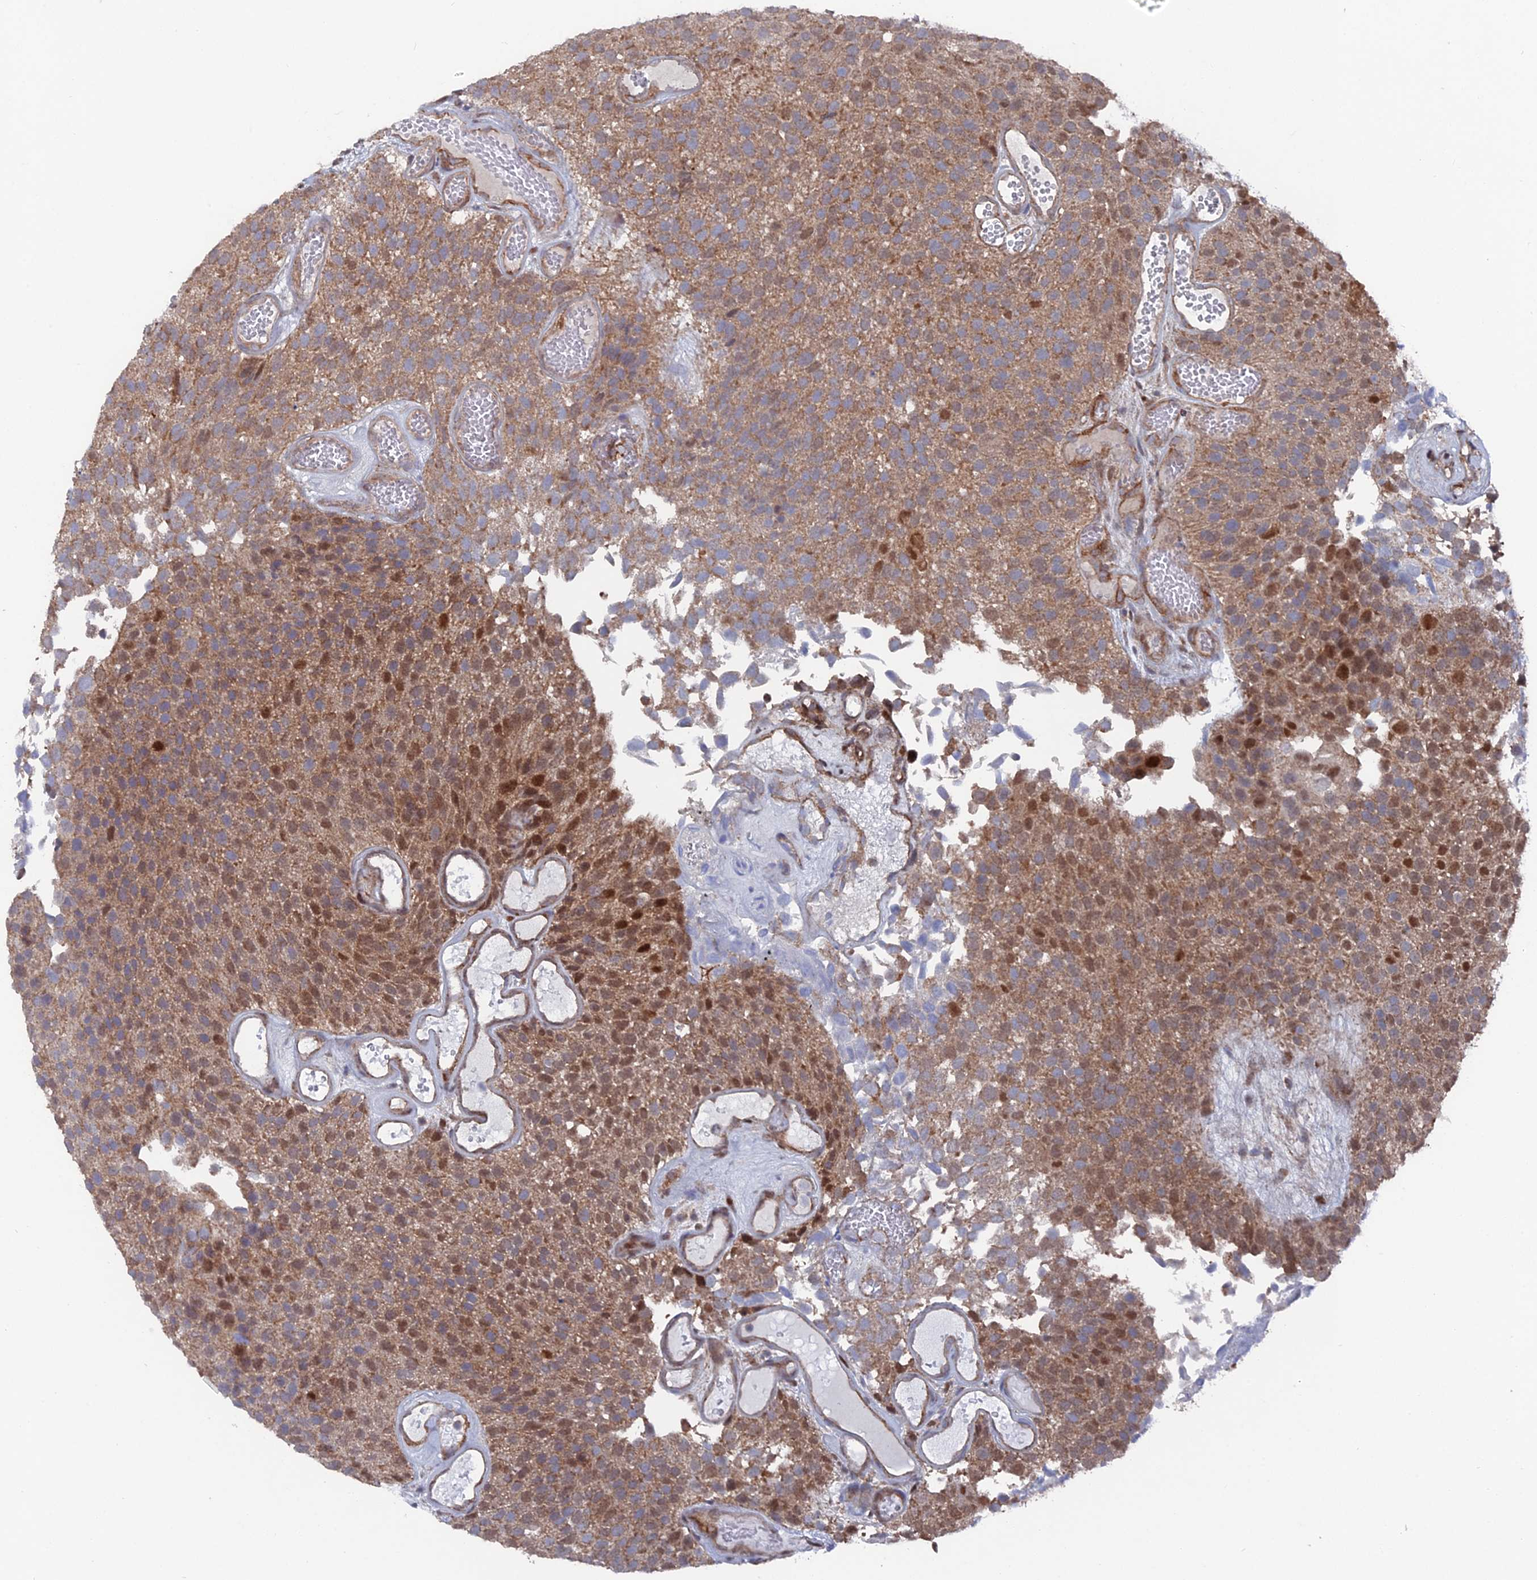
{"staining": {"intensity": "moderate", "quantity": ">75%", "location": "cytoplasmic/membranous,nuclear"}, "tissue": "urothelial cancer", "cell_type": "Tumor cells", "image_type": "cancer", "snomed": [{"axis": "morphology", "description": "Urothelial carcinoma, Low grade"}, {"axis": "topography", "description": "Urinary bladder"}], "caption": "About >75% of tumor cells in urothelial carcinoma (low-grade) display moderate cytoplasmic/membranous and nuclear protein expression as visualized by brown immunohistochemical staining.", "gene": "UNC5D", "patient": {"sex": "male", "age": 89}}